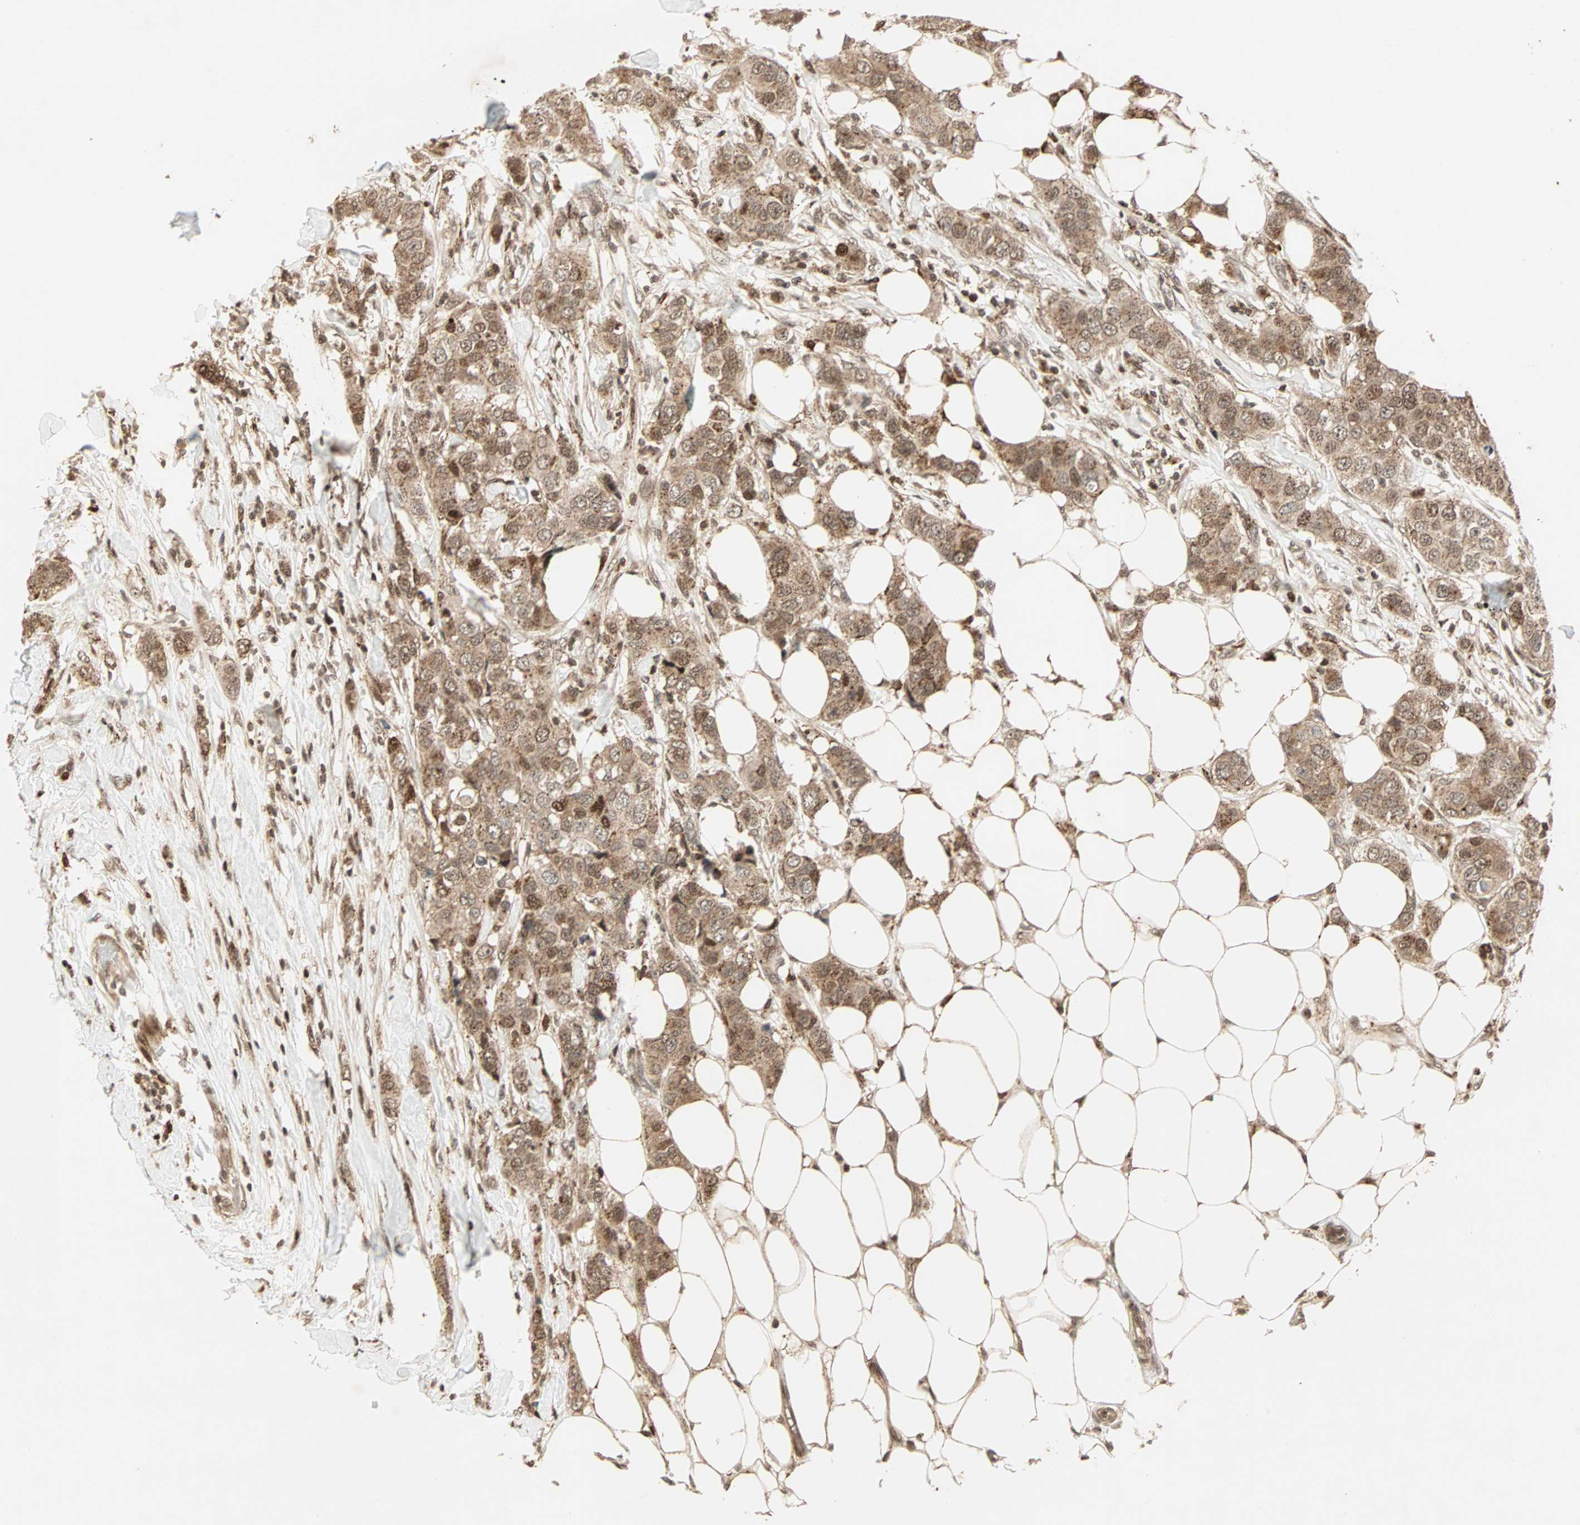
{"staining": {"intensity": "moderate", "quantity": ">75%", "location": "cytoplasmic/membranous,nuclear"}, "tissue": "breast cancer", "cell_type": "Tumor cells", "image_type": "cancer", "snomed": [{"axis": "morphology", "description": "Duct carcinoma"}, {"axis": "topography", "description": "Breast"}], "caption": "Immunohistochemistry (IHC) (DAB) staining of breast cancer exhibits moderate cytoplasmic/membranous and nuclear protein staining in about >75% of tumor cells. (DAB IHC with brightfield microscopy, high magnification).", "gene": "ZBED9", "patient": {"sex": "female", "age": 50}}